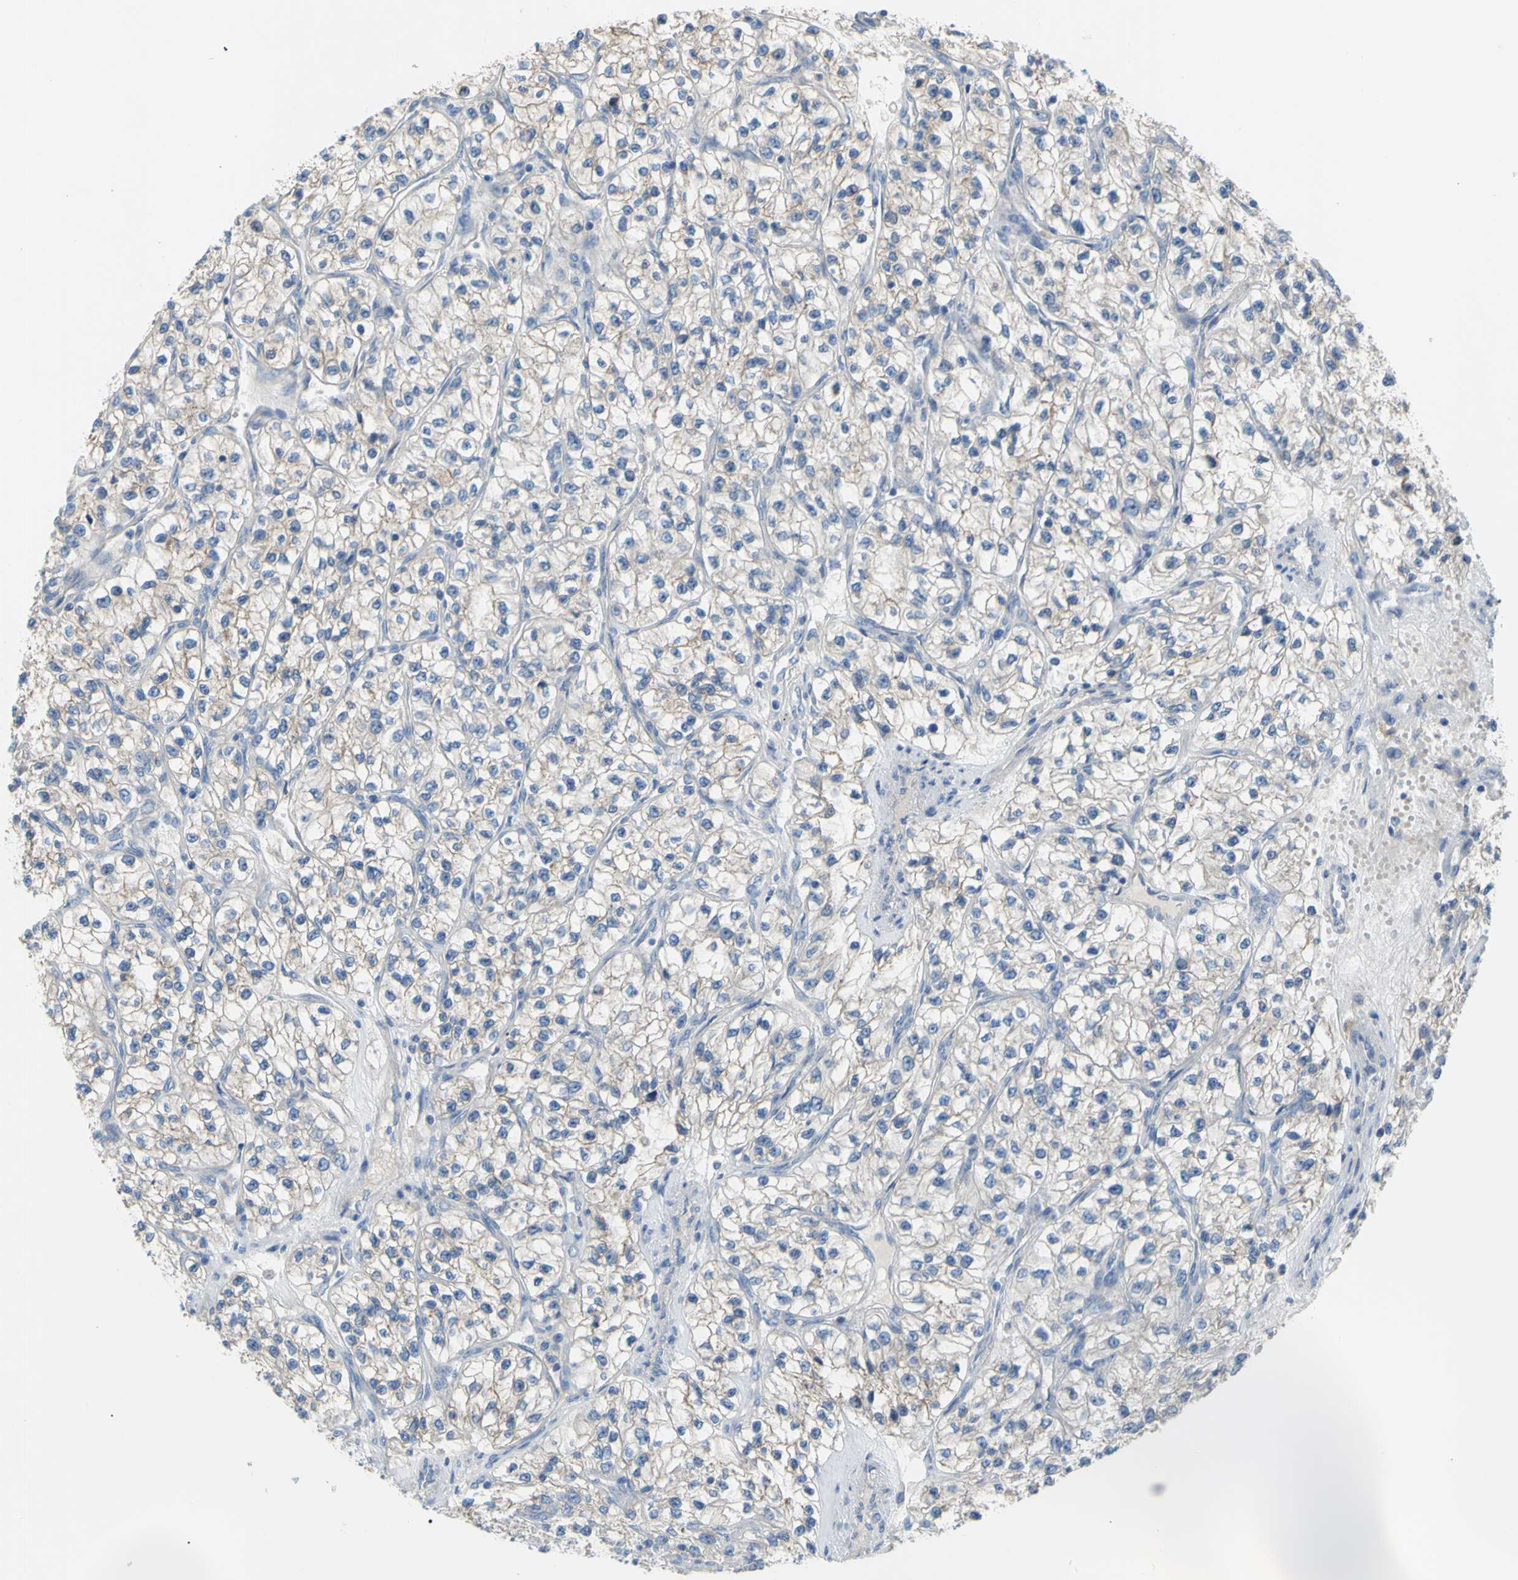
{"staining": {"intensity": "weak", "quantity": "<25%", "location": "cytoplasmic/membranous"}, "tissue": "renal cancer", "cell_type": "Tumor cells", "image_type": "cancer", "snomed": [{"axis": "morphology", "description": "Adenocarcinoma, NOS"}, {"axis": "topography", "description": "Kidney"}], "caption": "Tumor cells are negative for brown protein staining in renal adenocarcinoma.", "gene": "TMEM59L", "patient": {"sex": "female", "age": 57}}